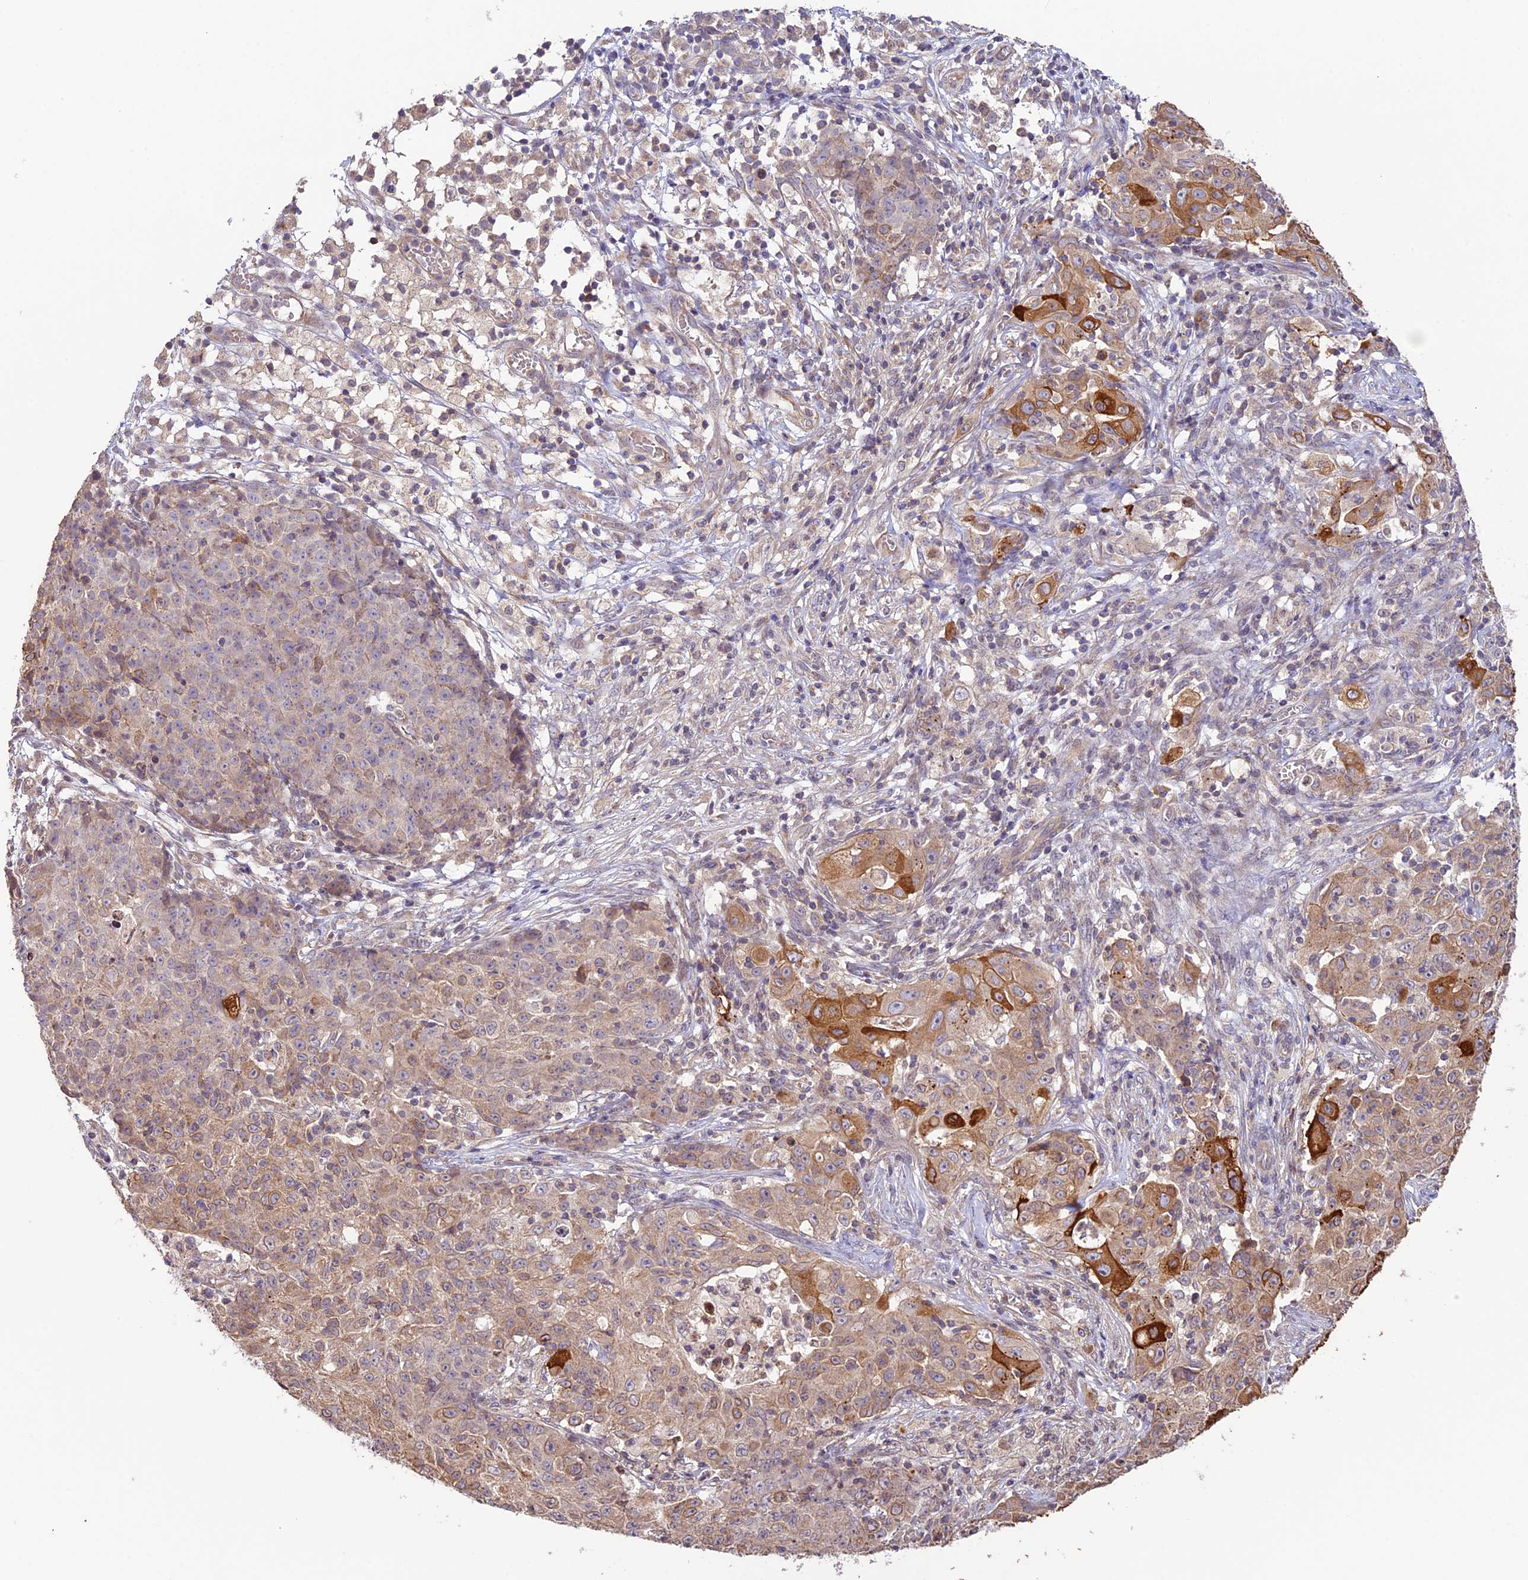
{"staining": {"intensity": "strong", "quantity": "<25%", "location": "cytoplasmic/membranous"}, "tissue": "ovarian cancer", "cell_type": "Tumor cells", "image_type": "cancer", "snomed": [{"axis": "morphology", "description": "Carcinoma, endometroid"}, {"axis": "topography", "description": "Ovary"}], "caption": "IHC micrograph of ovarian cancer stained for a protein (brown), which displays medium levels of strong cytoplasmic/membranous positivity in approximately <25% of tumor cells.", "gene": "BCAS4", "patient": {"sex": "female", "age": 42}}